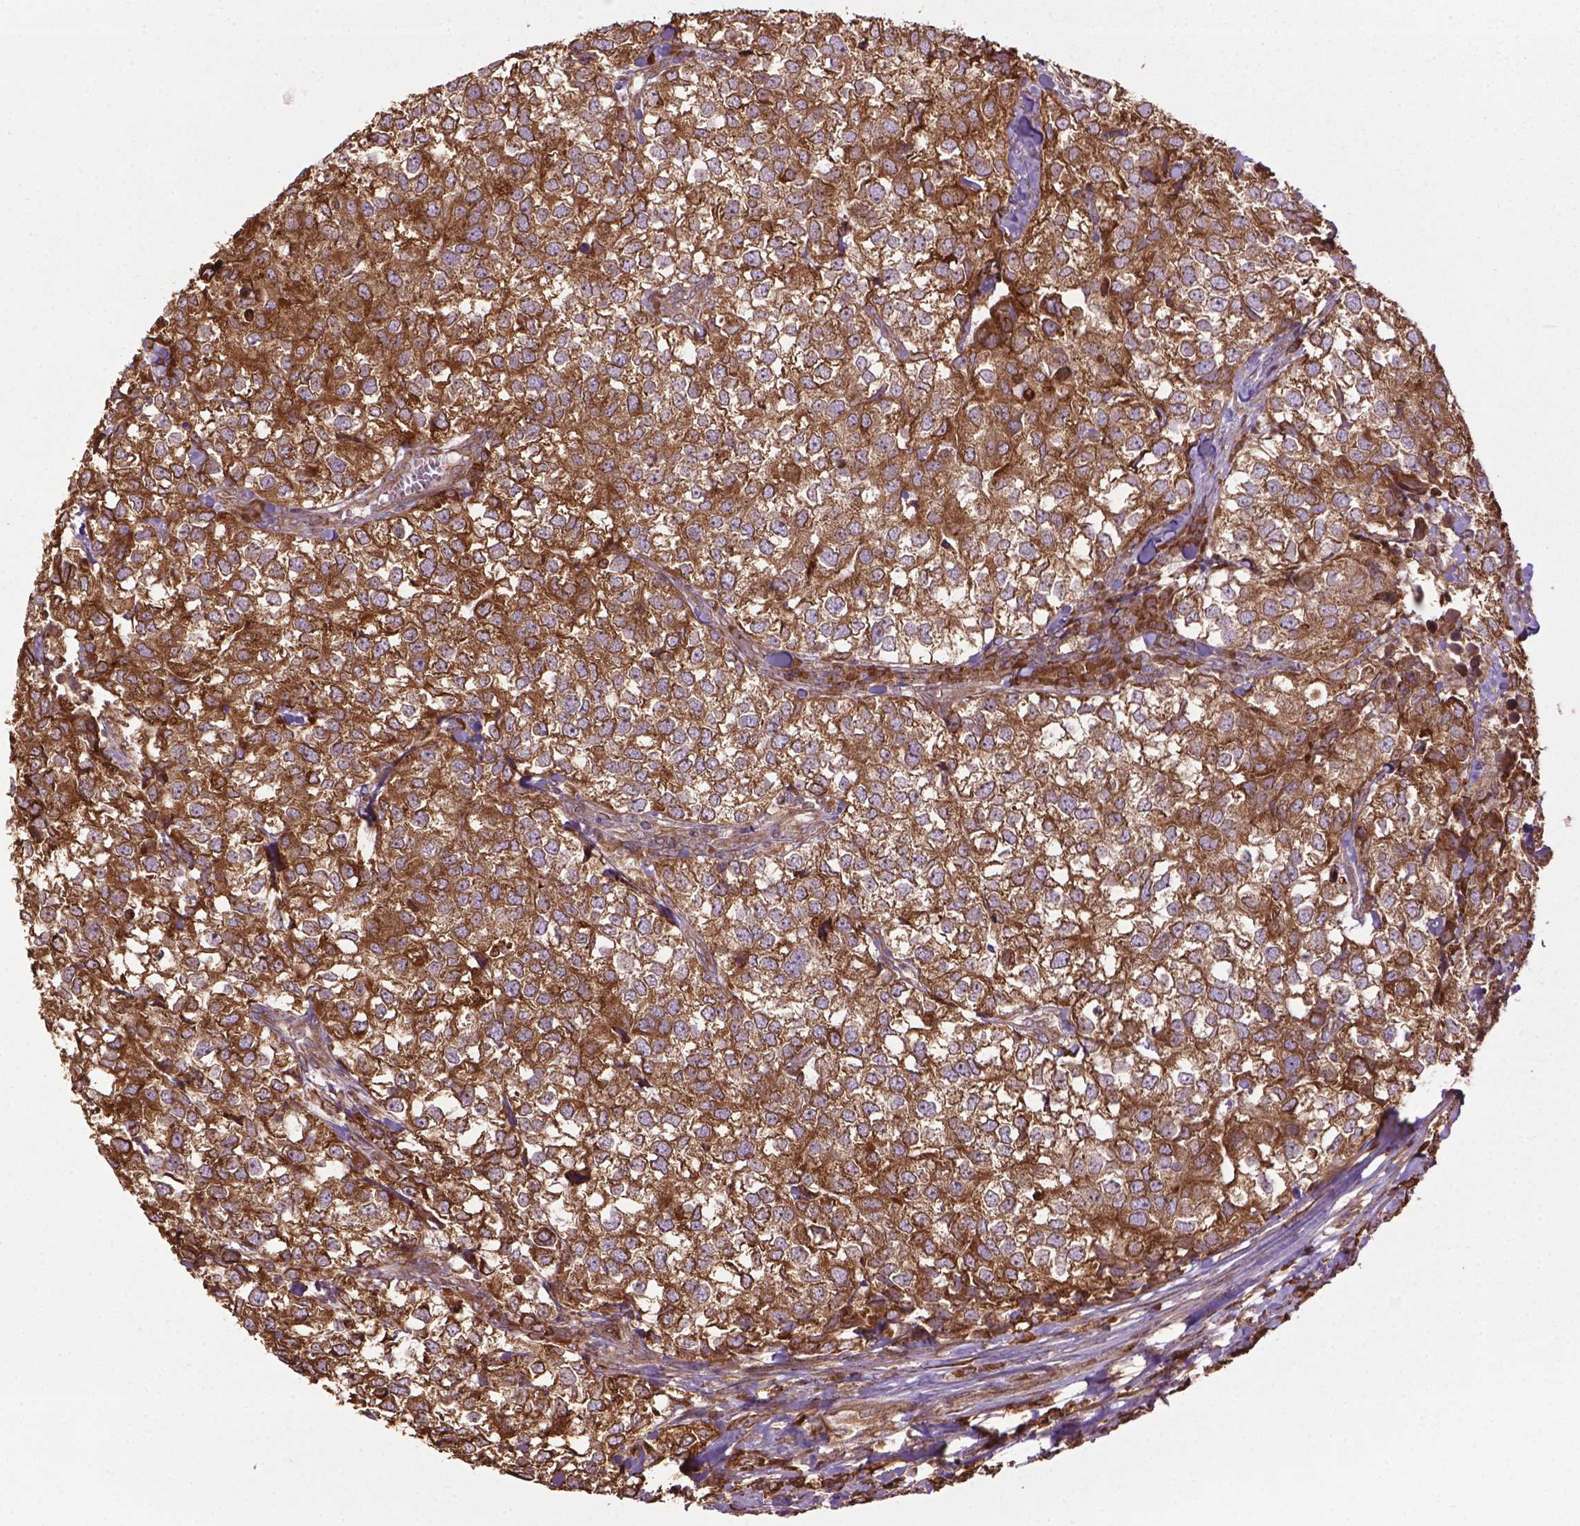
{"staining": {"intensity": "strong", "quantity": ">75%", "location": "cytoplasmic/membranous"}, "tissue": "breast cancer", "cell_type": "Tumor cells", "image_type": "cancer", "snomed": [{"axis": "morphology", "description": "Duct carcinoma"}, {"axis": "topography", "description": "Breast"}], "caption": "A brown stain shows strong cytoplasmic/membranous staining of a protein in human breast infiltrating ductal carcinoma tumor cells.", "gene": "GAS1", "patient": {"sex": "female", "age": 30}}